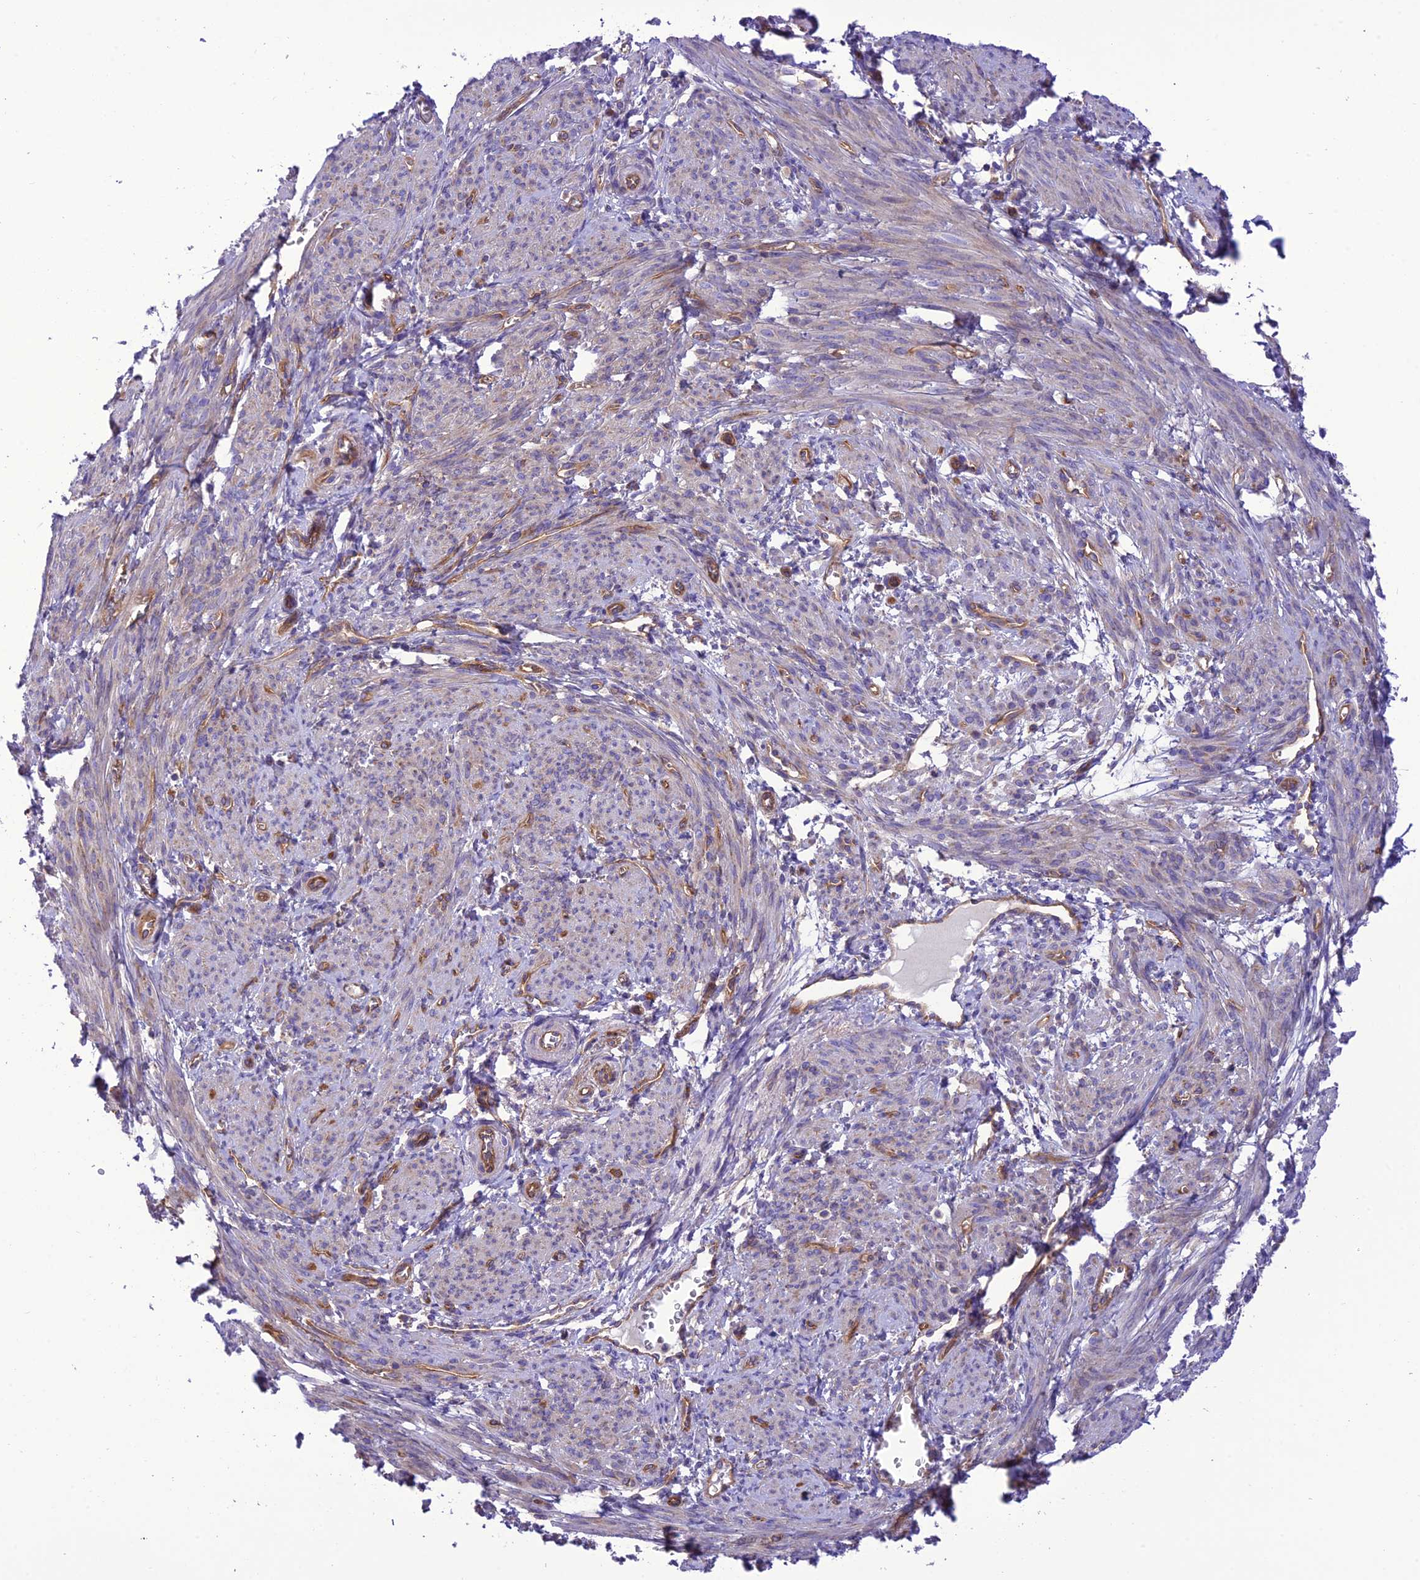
{"staining": {"intensity": "negative", "quantity": "none", "location": "none"}, "tissue": "smooth muscle", "cell_type": "Smooth muscle cells", "image_type": "normal", "snomed": [{"axis": "morphology", "description": "Normal tissue, NOS"}, {"axis": "topography", "description": "Smooth muscle"}], "caption": "High magnification brightfield microscopy of normal smooth muscle stained with DAB (brown) and counterstained with hematoxylin (blue): smooth muscle cells show no significant positivity. (Stains: DAB (3,3'-diaminobenzidine) IHC with hematoxylin counter stain, Microscopy: brightfield microscopy at high magnification).", "gene": "PPFIA3", "patient": {"sex": "female", "age": 39}}